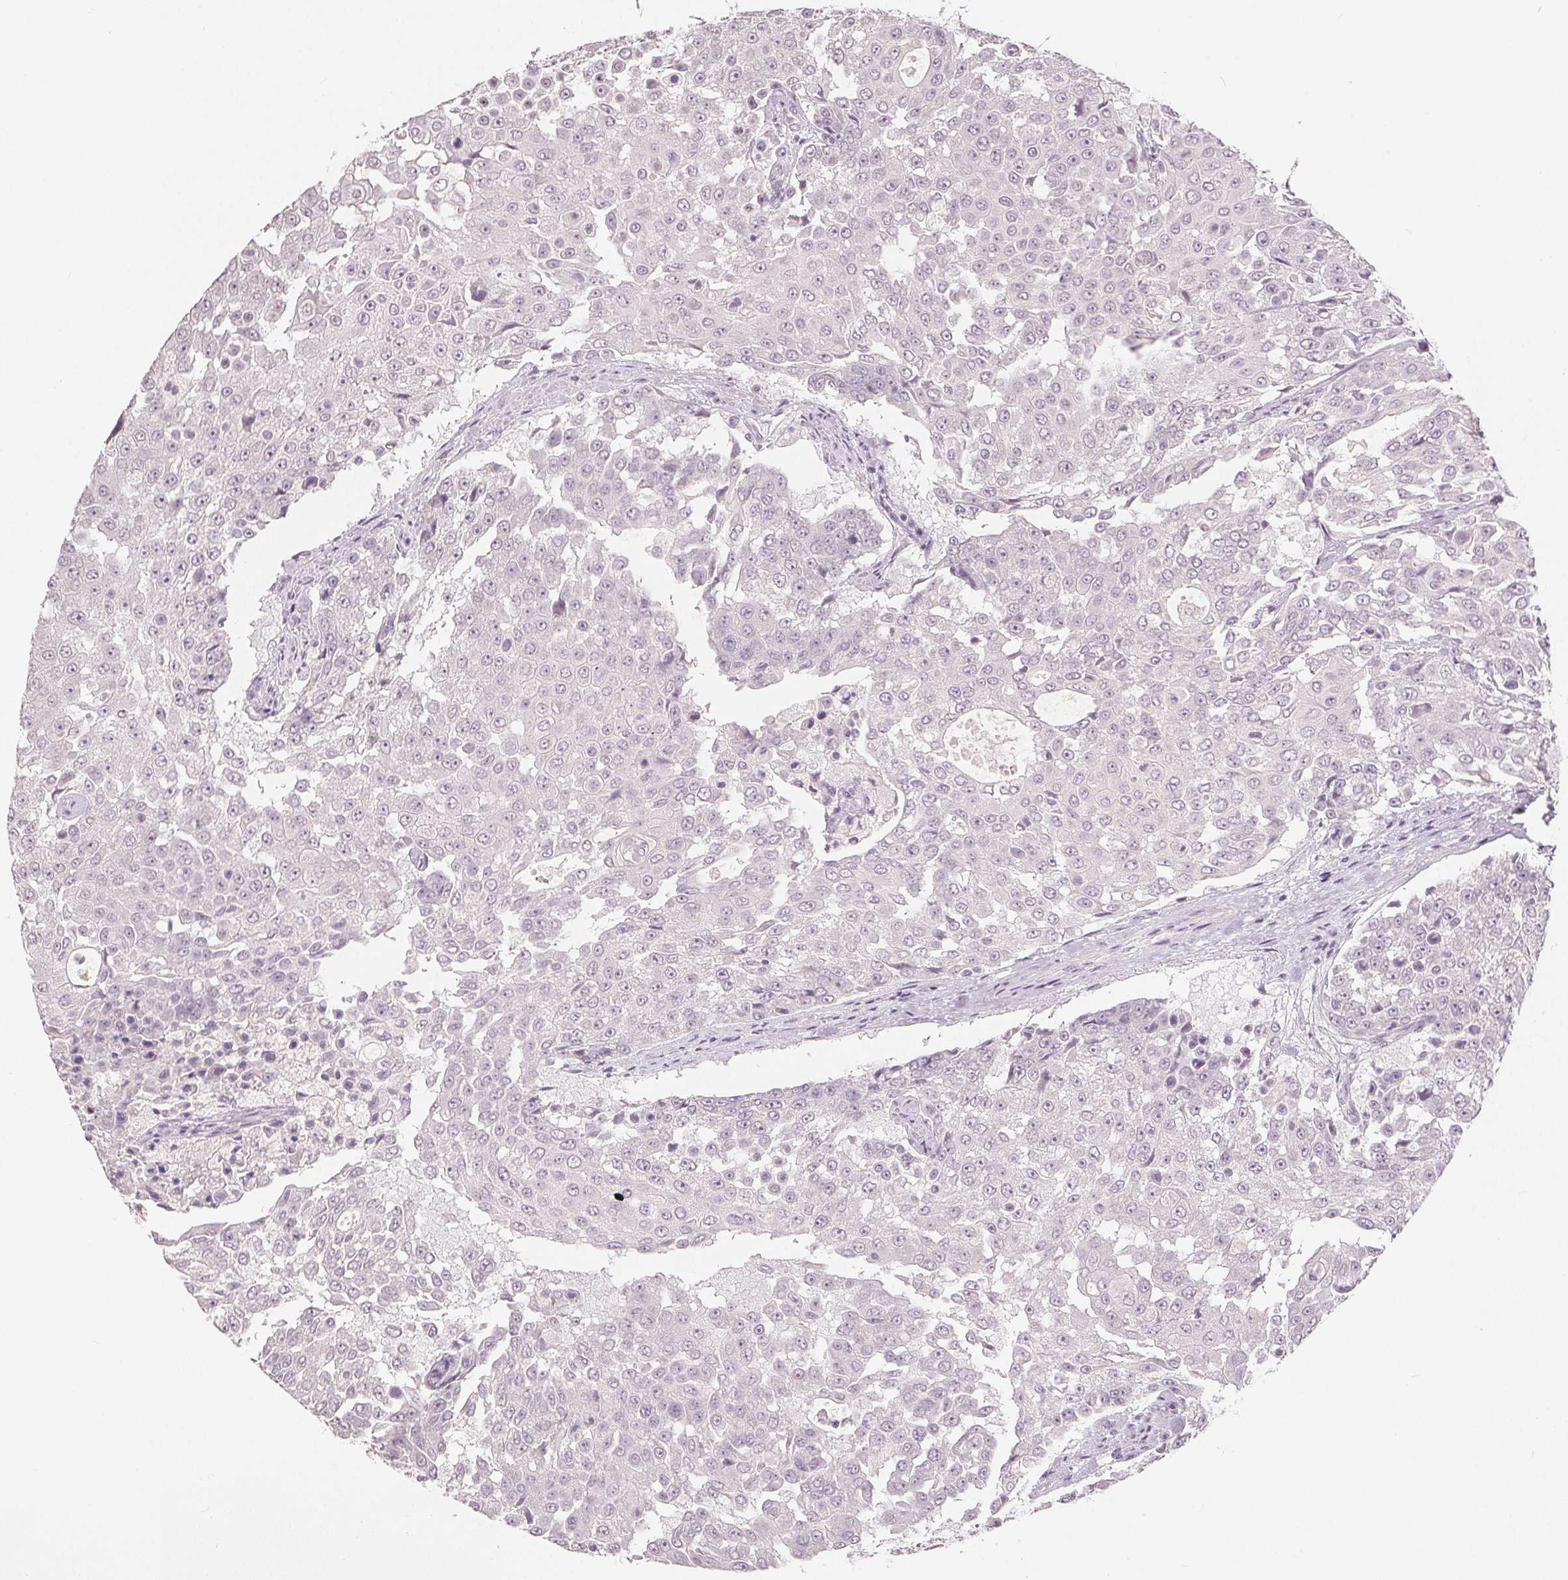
{"staining": {"intensity": "negative", "quantity": "none", "location": "none"}, "tissue": "urothelial cancer", "cell_type": "Tumor cells", "image_type": "cancer", "snomed": [{"axis": "morphology", "description": "Urothelial carcinoma, High grade"}, {"axis": "topography", "description": "Urinary bladder"}], "caption": "Tumor cells show no significant protein positivity in urothelial cancer. The staining is performed using DAB (3,3'-diaminobenzidine) brown chromogen with nuclei counter-stained in using hematoxylin.", "gene": "SLC27A5", "patient": {"sex": "female", "age": 63}}